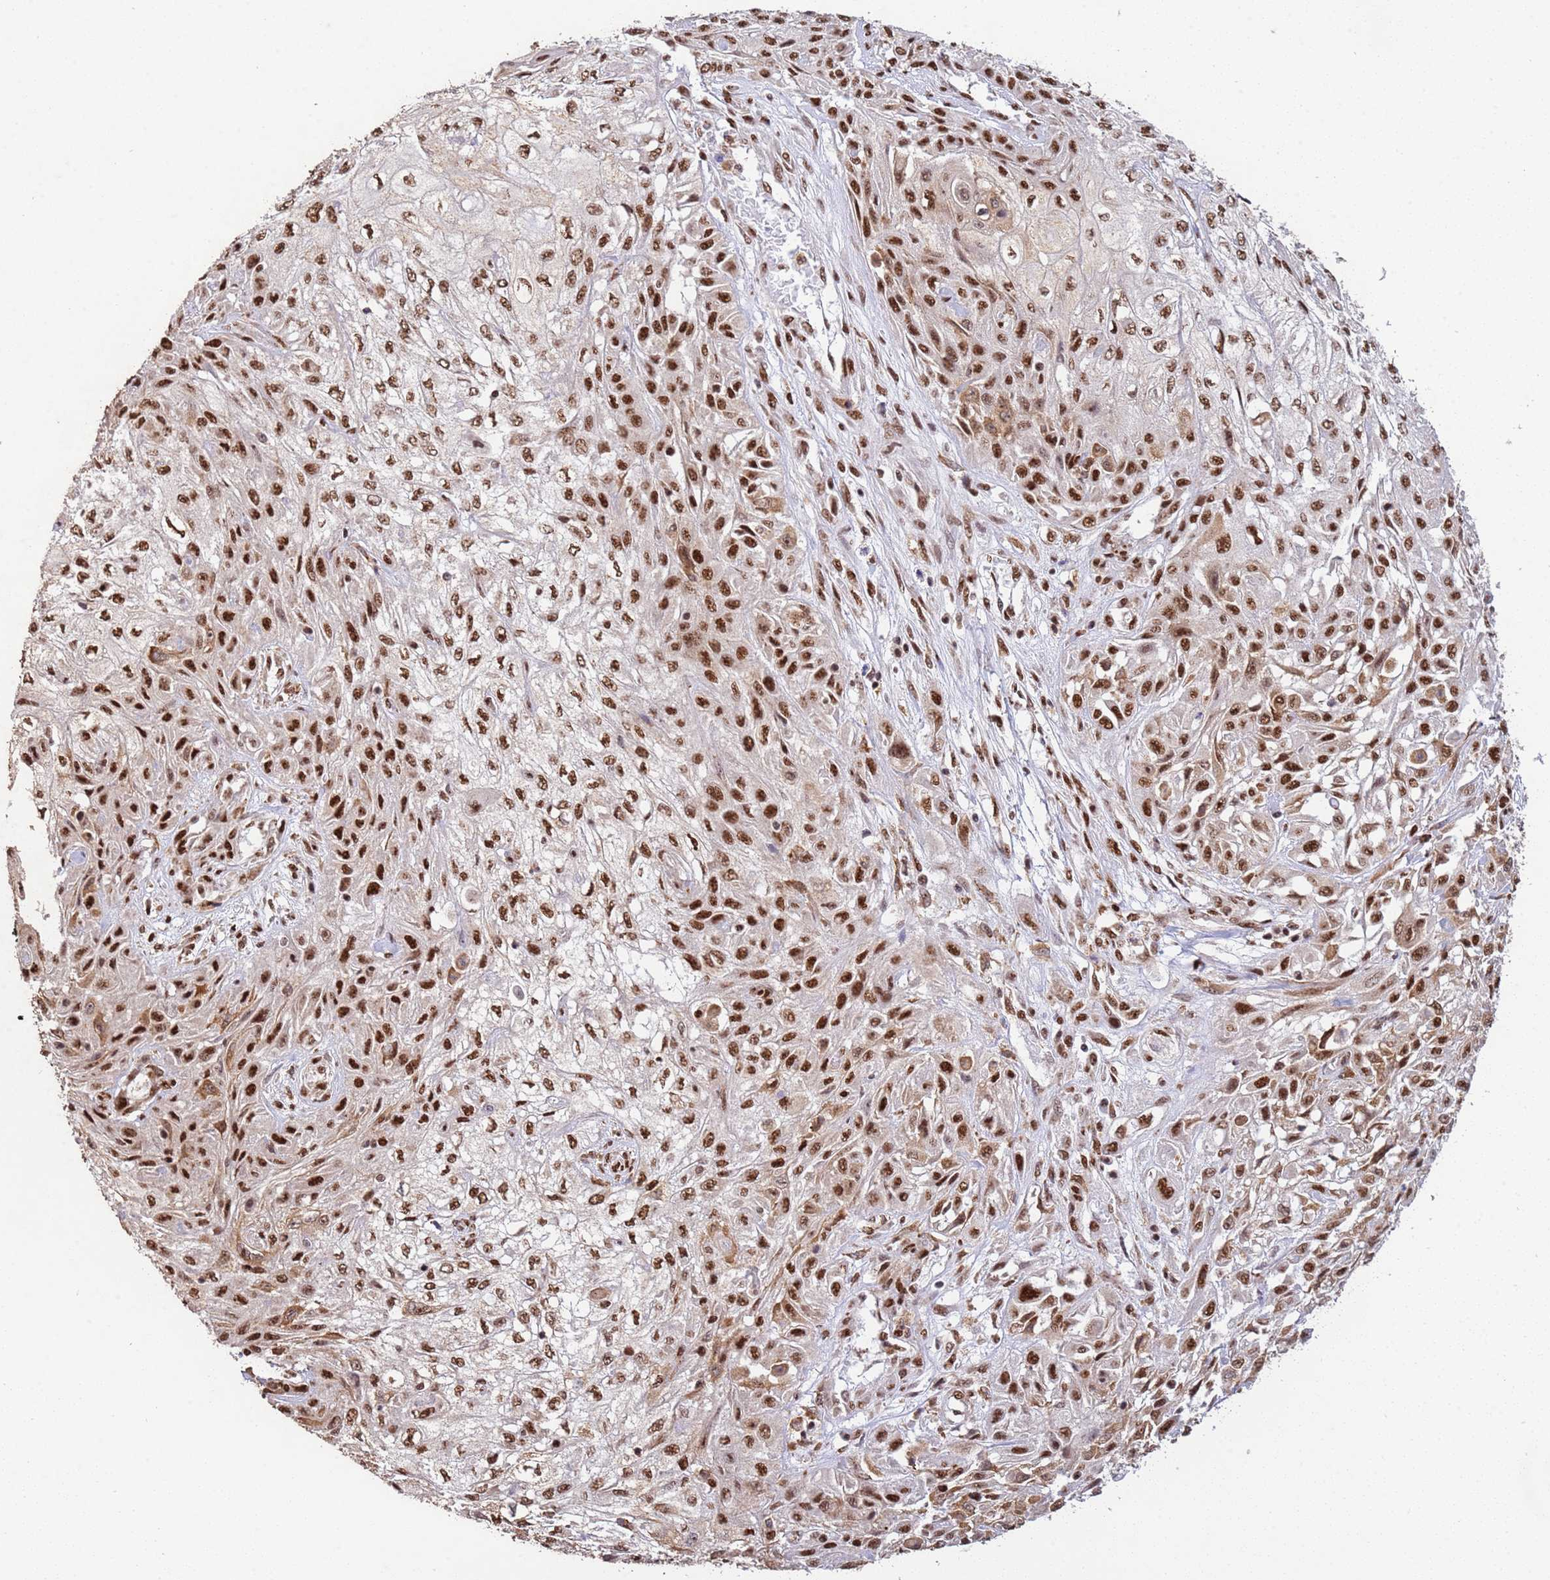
{"staining": {"intensity": "moderate", "quantity": ">75%", "location": "nuclear"}, "tissue": "skin cancer", "cell_type": "Tumor cells", "image_type": "cancer", "snomed": [{"axis": "morphology", "description": "Squamous cell carcinoma, NOS"}, {"axis": "morphology", "description": "Squamous cell carcinoma, metastatic, NOS"}, {"axis": "topography", "description": "Skin"}, {"axis": "topography", "description": "Lymph node"}], "caption": "Human skin squamous cell carcinoma stained with a brown dye exhibits moderate nuclear positive expression in about >75% of tumor cells.", "gene": "ESF1", "patient": {"sex": "male", "age": 75}}